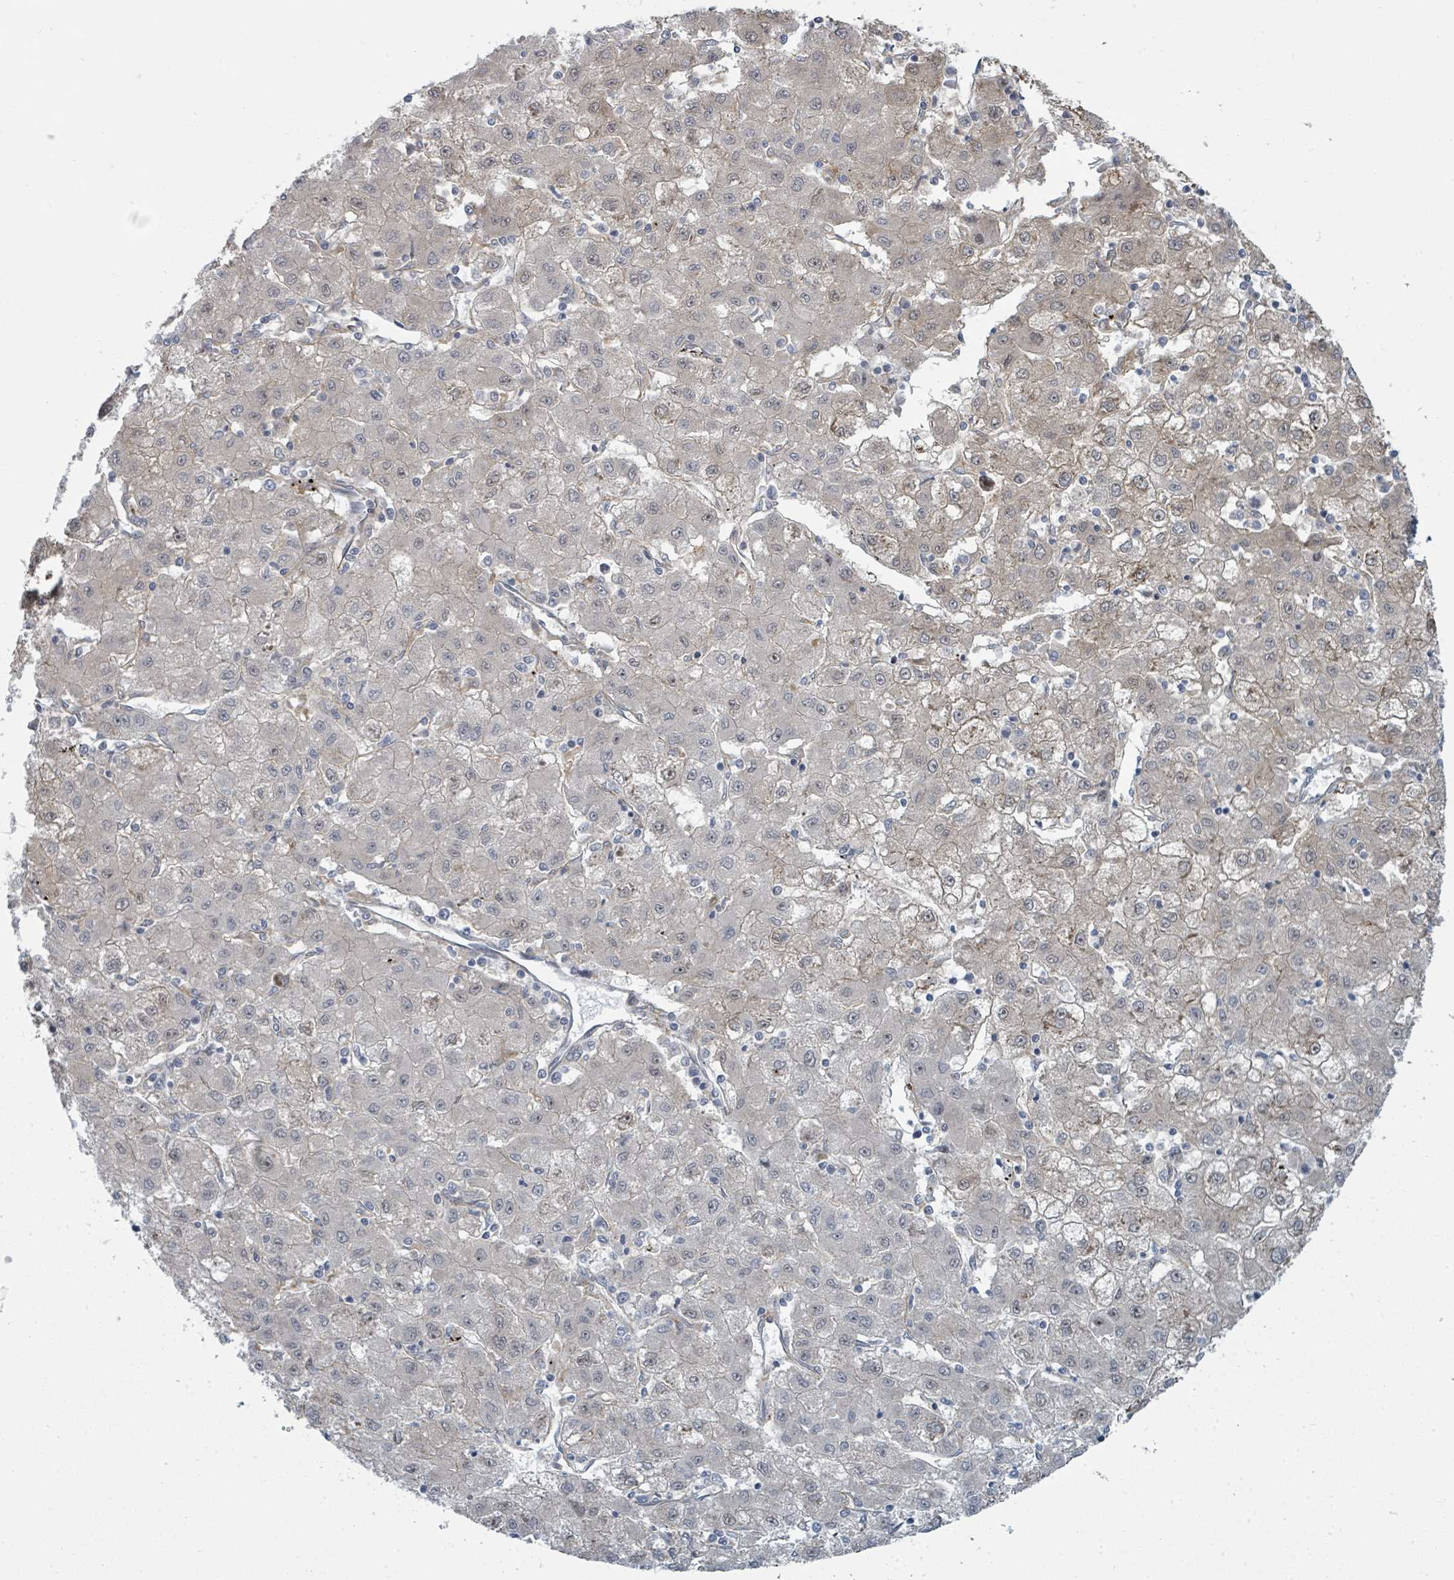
{"staining": {"intensity": "negative", "quantity": "none", "location": "none"}, "tissue": "liver cancer", "cell_type": "Tumor cells", "image_type": "cancer", "snomed": [{"axis": "morphology", "description": "Carcinoma, Hepatocellular, NOS"}, {"axis": "topography", "description": "Liver"}], "caption": "Tumor cells show no significant protein expression in liver cancer.", "gene": "PSMG2", "patient": {"sex": "male", "age": 72}}